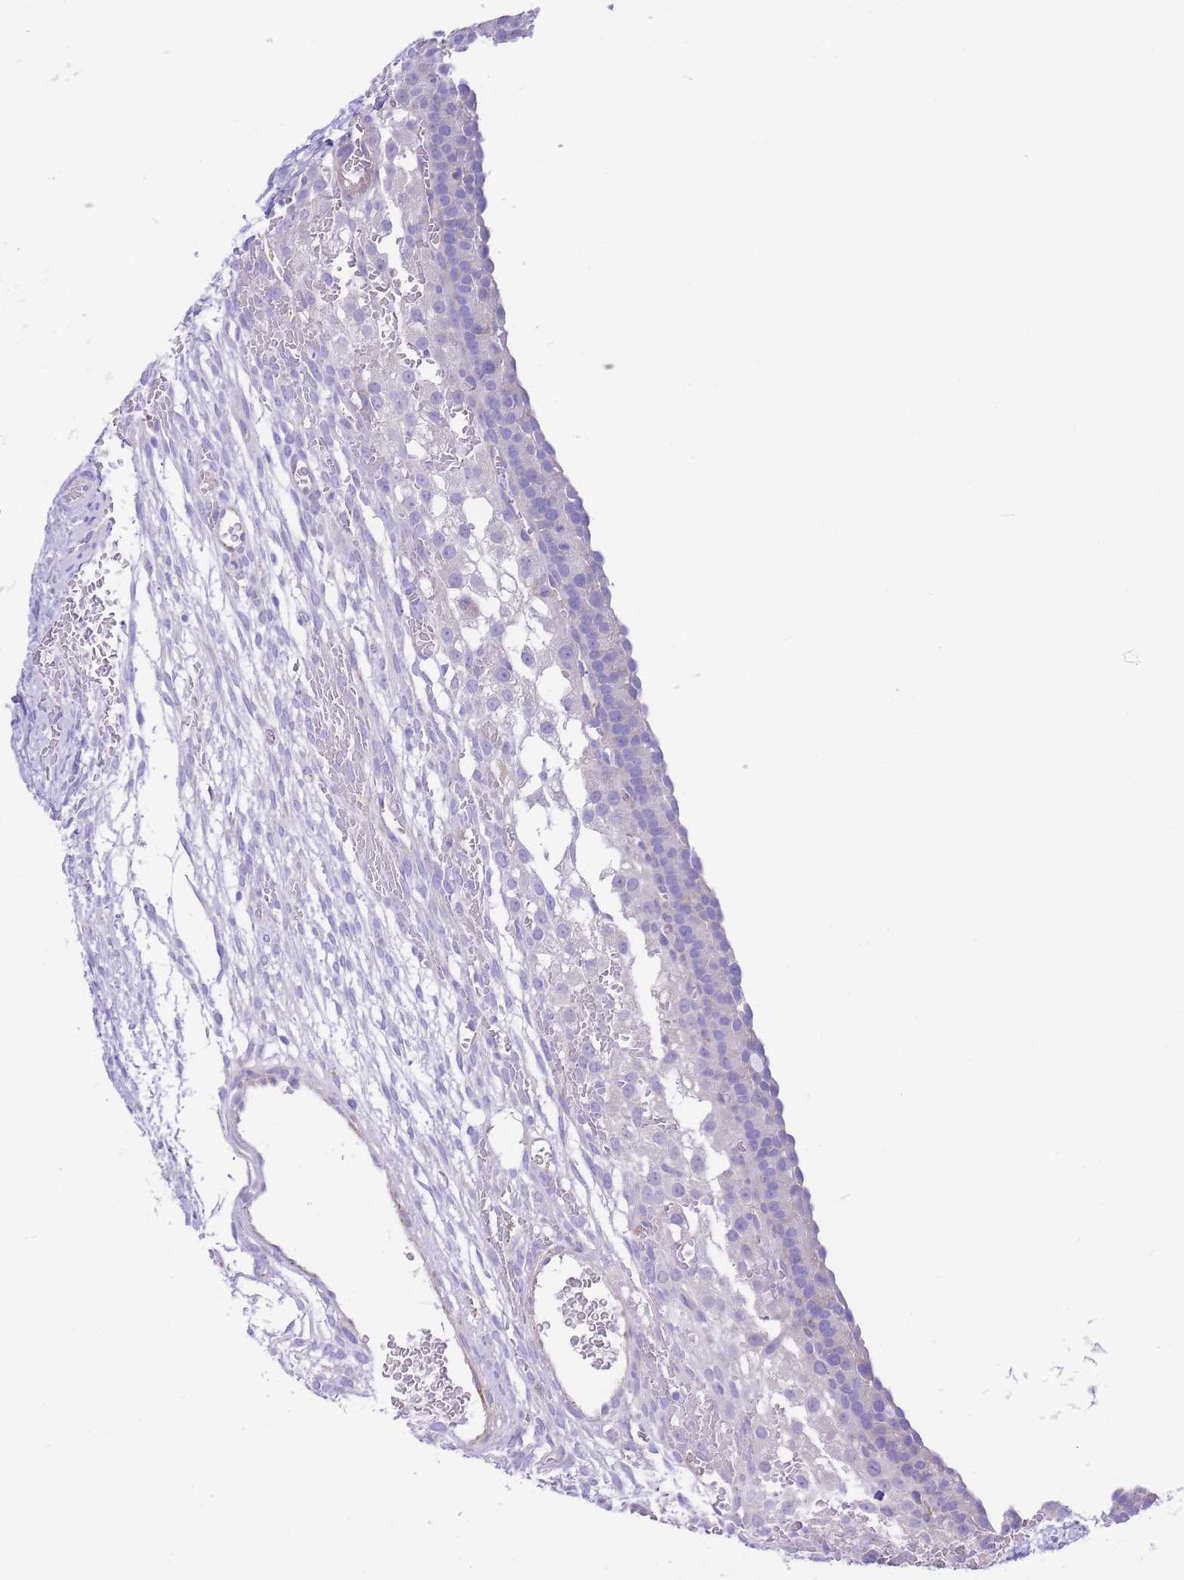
{"staining": {"intensity": "negative", "quantity": "none", "location": "none"}, "tissue": "ovary", "cell_type": "Ovarian stroma cells", "image_type": "normal", "snomed": [{"axis": "morphology", "description": "Normal tissue, NOS"}, {"axis": "topography", "description": "Ovary"}], "caption": "Immunohistochemical staining of normal ovary reveals no significant expression in ovarian stroma cells.", "gene": "DET1", "patient": {"sex": "female", "age": 39}}